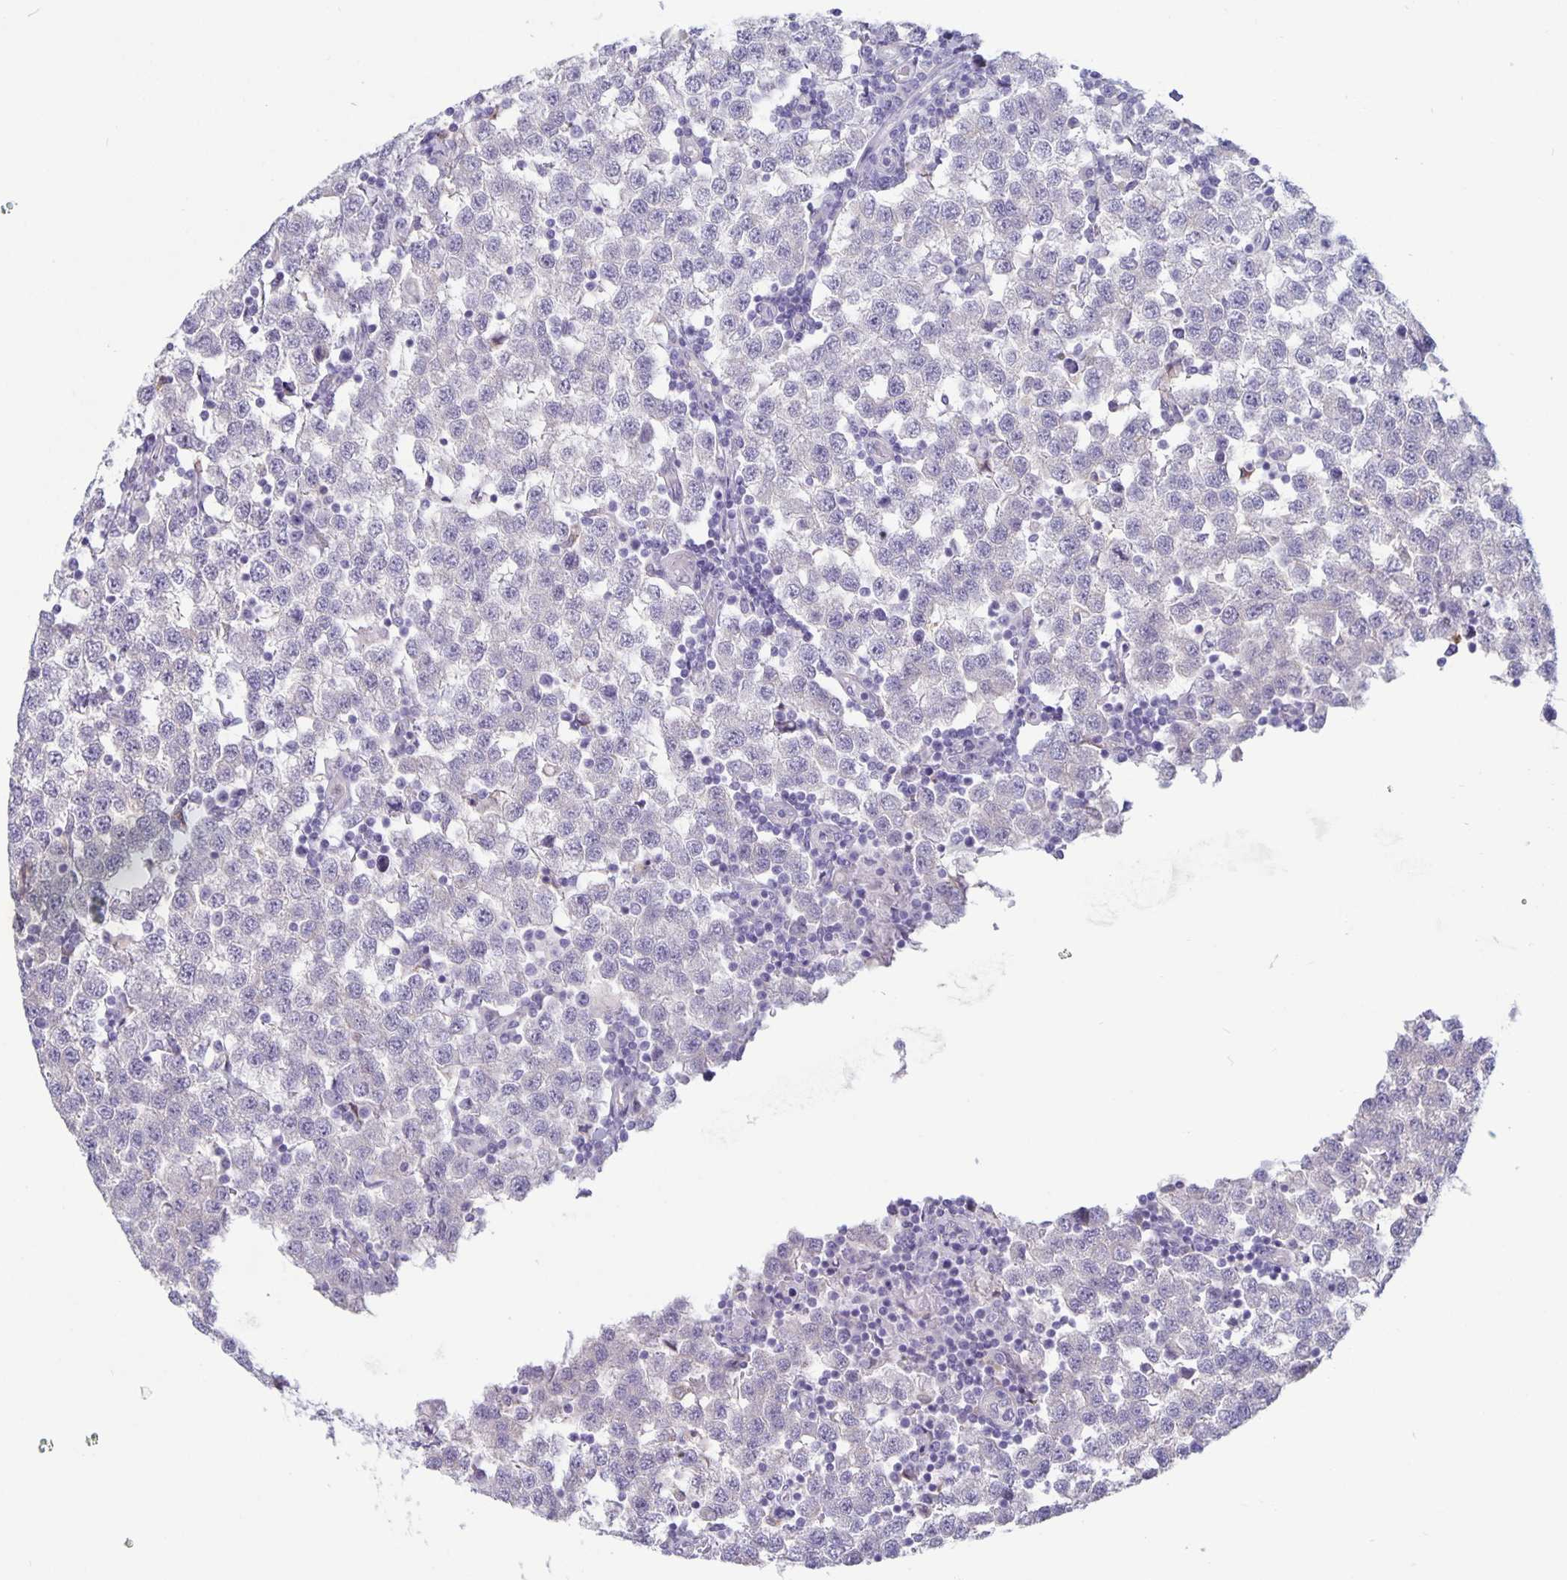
{"staining": {"intensity": "negative", "quantity": "none", "location": "none"}, "tissue": "testis cancer", "cell_type": "Tumor cells", "image_type": "cancer", "snomed": [{"axis": "morphology", "description": "Seminoma, NOS"}, {"axis": "topography", "description": "Testis"}], "caption": "Tumor cells are negative for protein expression in human testis cancer. The staining is performed using DAB brown chromogen with nuclei counter-stained in using hematoxylin.", "gene": "PLCB3", "patient": {"sex": "male", "age": 34}}